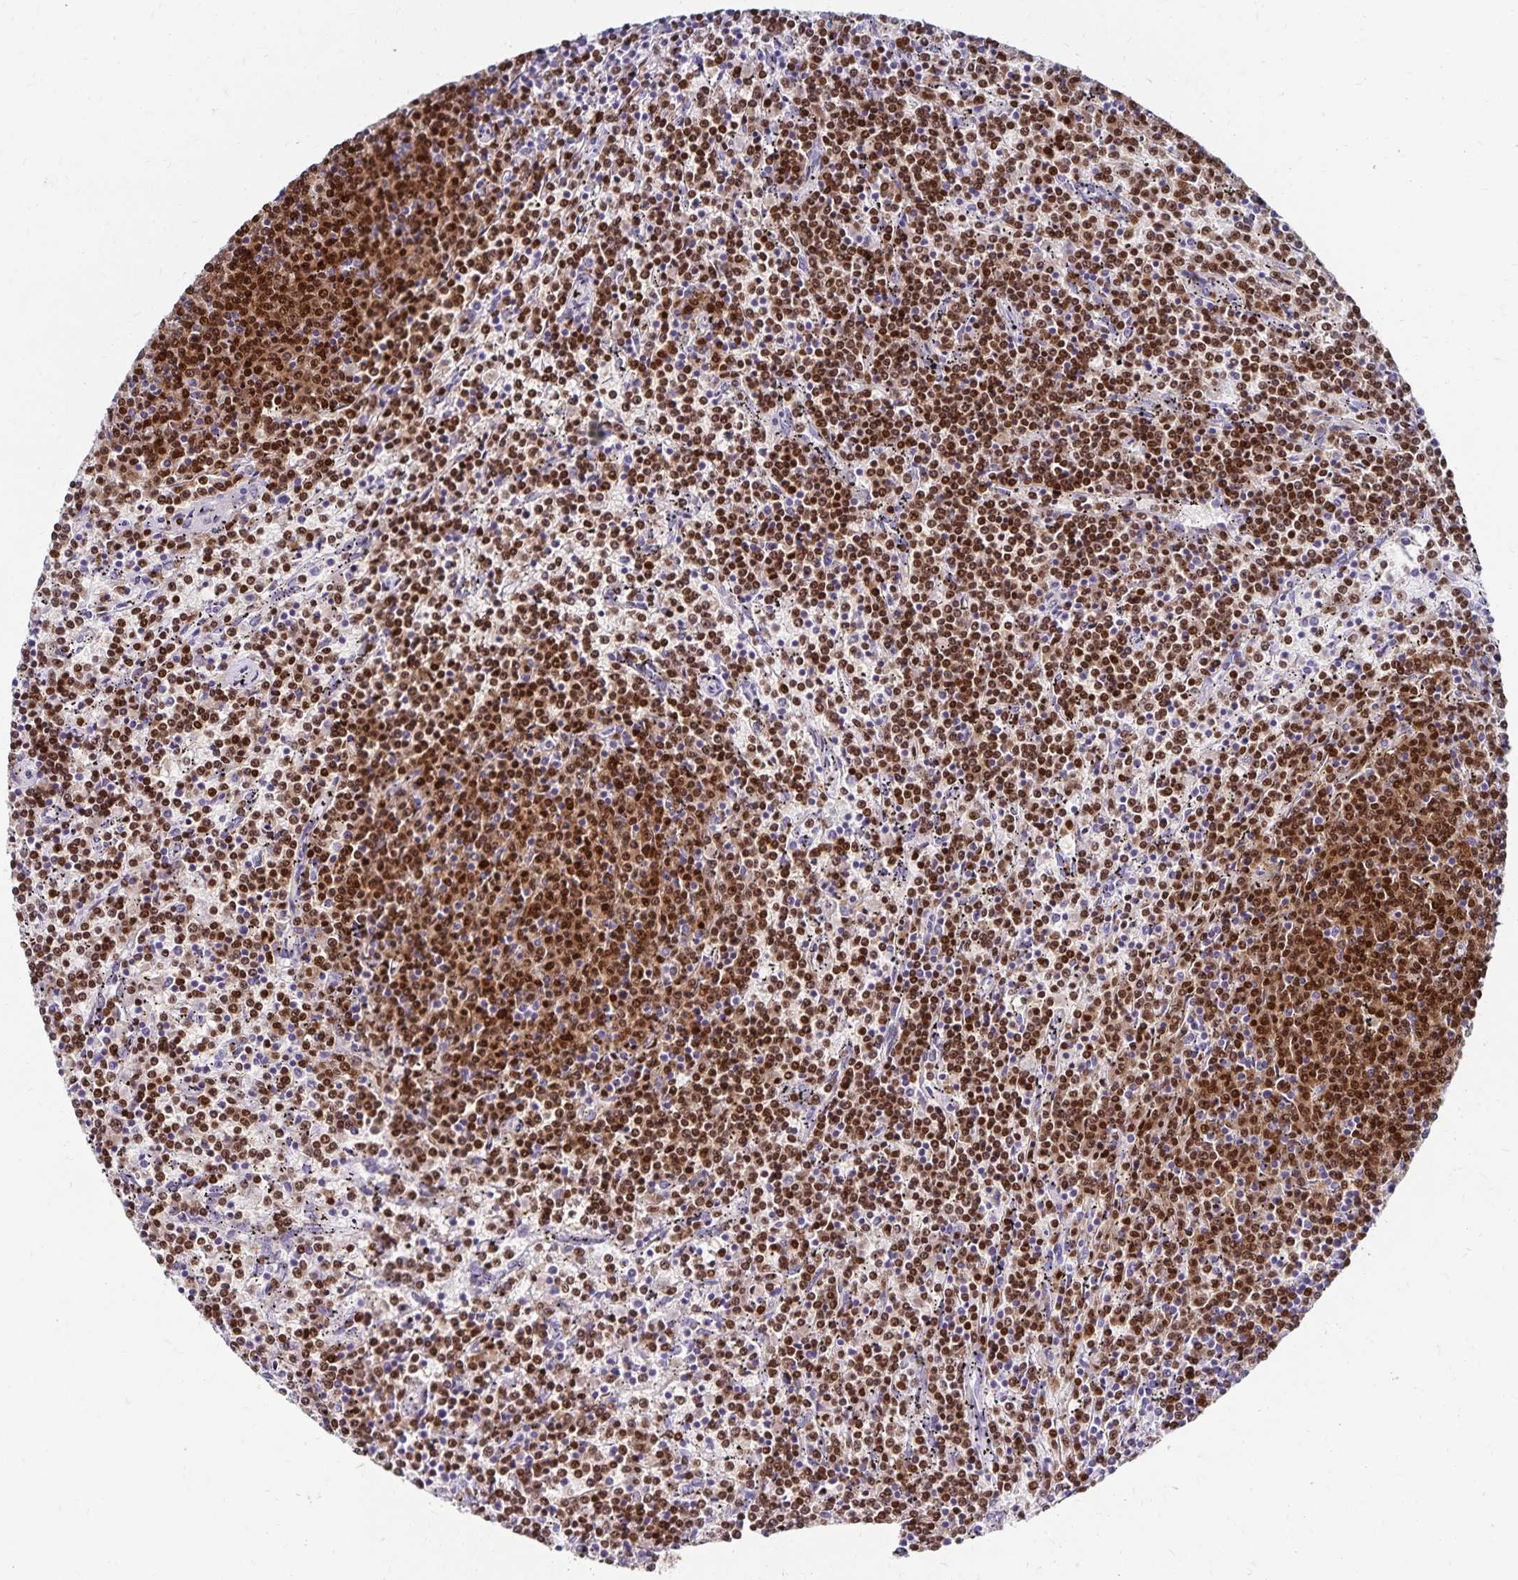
{"staining": {"intensity": "strong", "quantity": ">75%", "location": "nuclear"}, "tissue": "lymphoma", "cell_type": "Tumor cells", "image_type": "cancer", "snomed": [{"axis": "morphology", "description": "Malignant lymphoma, non-Hodgkin's type, Low grade"}, {"axis": "topography", "description": "Spleen"}], "caption": "Approximately >75% of tumor cells in human low-grade malignant lymphoma, non-Hodgkin's type demonstrate strong nuclear protein positivity as visualized by brown immunohistochemical staining.", "gene": "PAX5", "patient": {"sex": "female", "age": 50}}